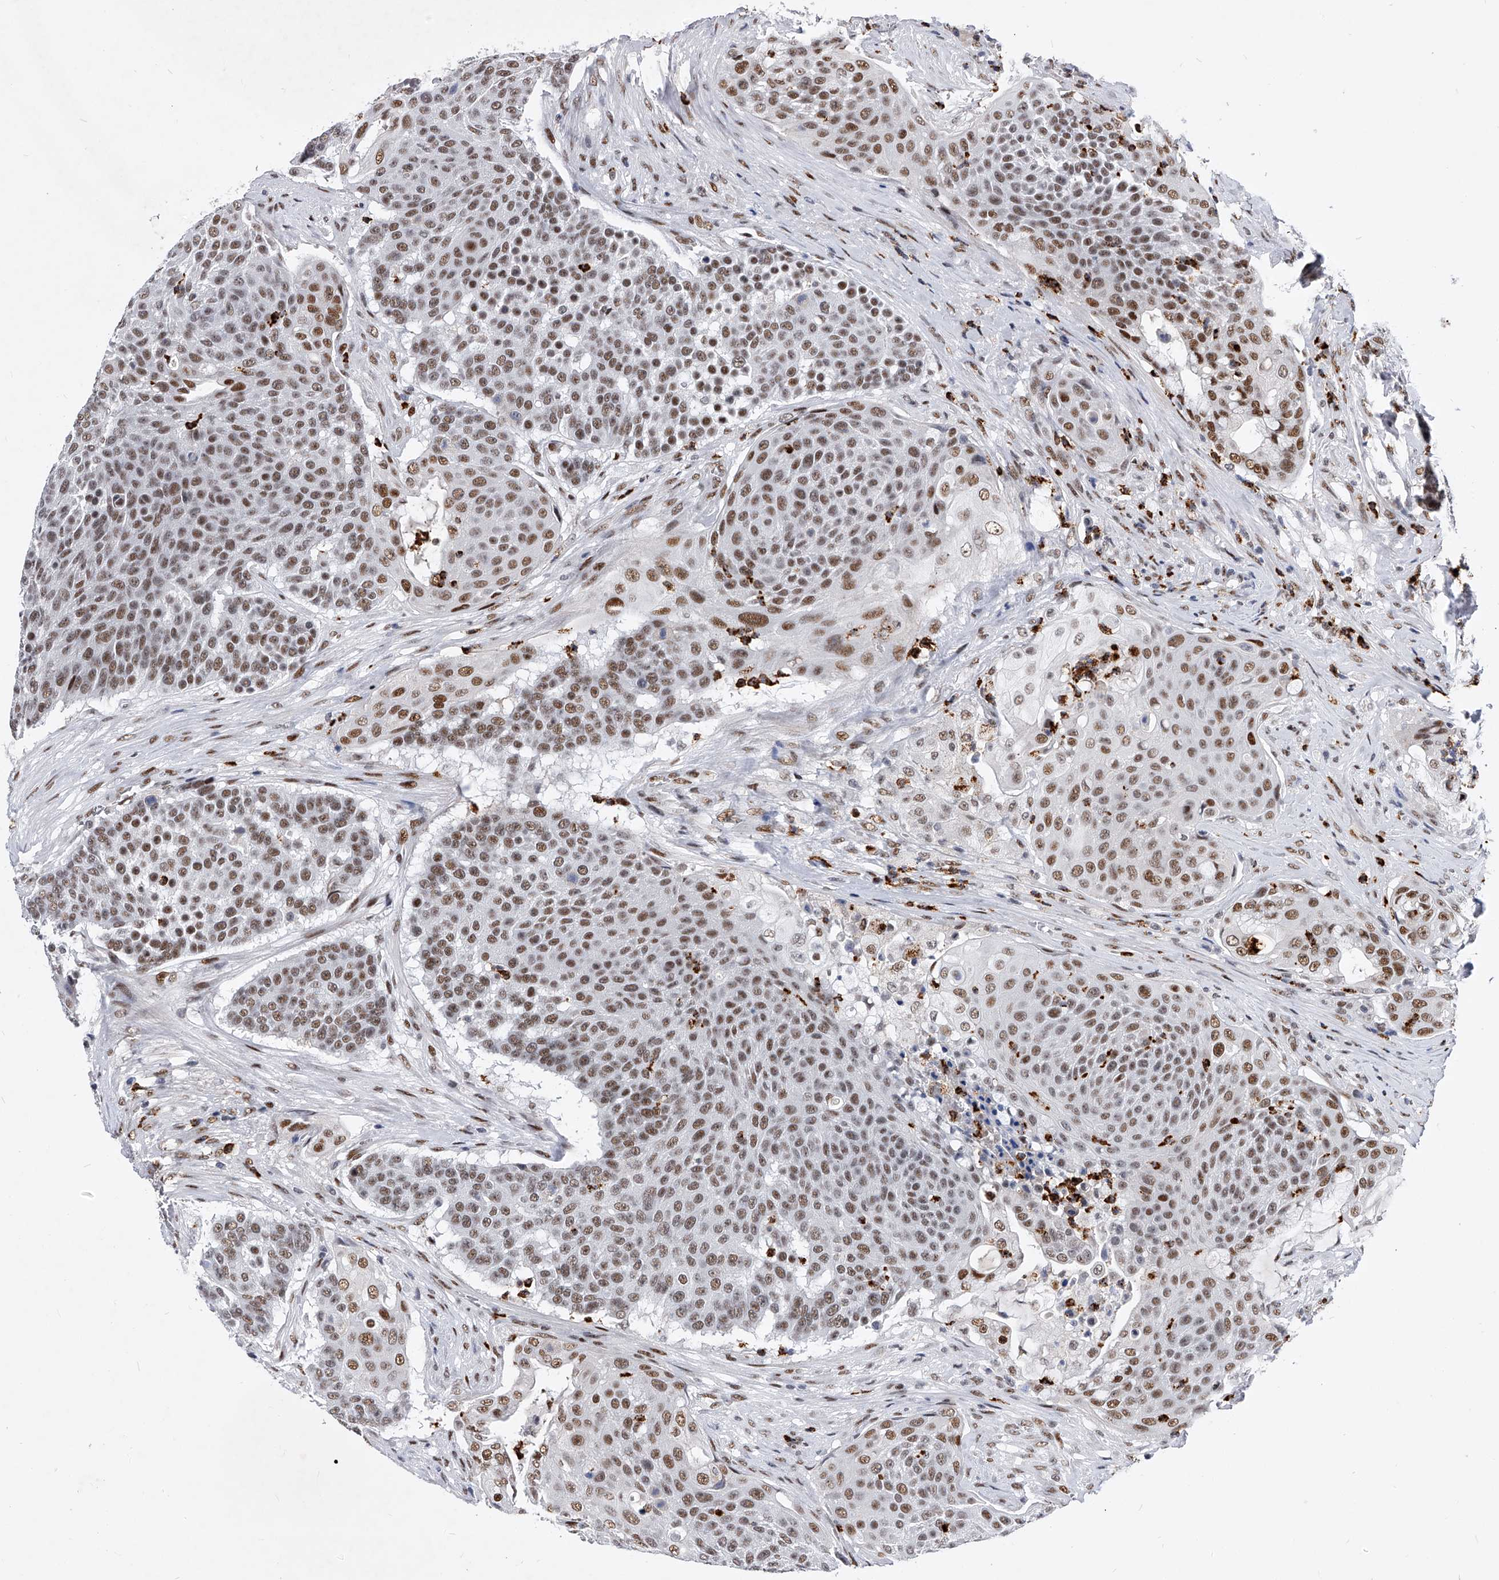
{"staining": {"intensity": "moderate", "quantity": ">75%", "location": "nuclear"}, "tissue": "urothelial cancer", "cell_type": "Tumor cells", "image_type": "cancer", "snomed": [{"axis": "morphology", "description": "Urothelial carcinoma, High grade"}, {"axis": "topography", "description": "Urinary bladder"}], "caption": "The photomicrograph shows staining of high-grade urothelial carcinoma, revealing moderate nuclear protein staining (brown color) within tumor cells.", "gene": "TESK2", "patient": {"sex": "female", "age": 63}}